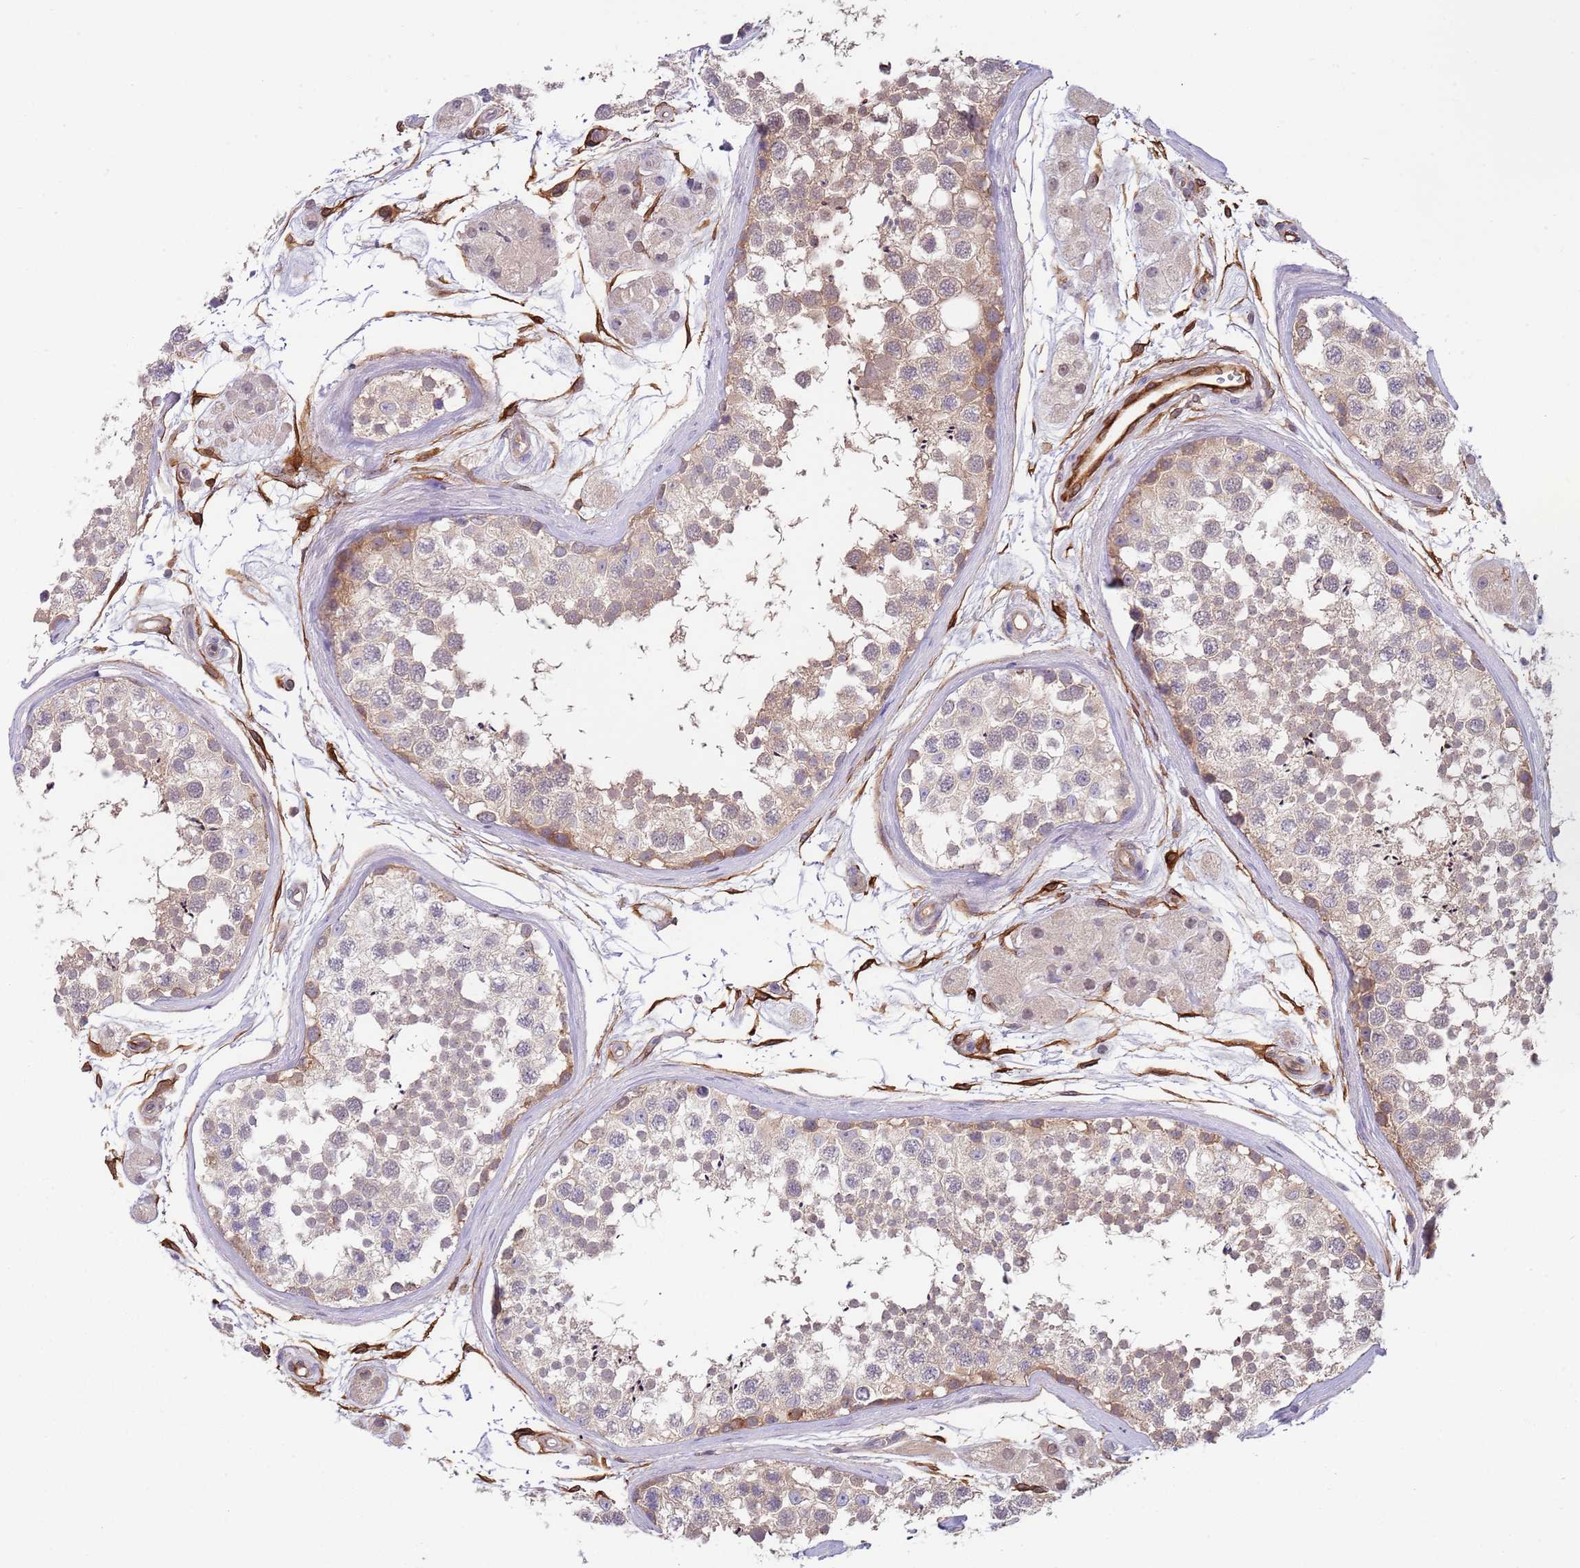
{"staining": {"intensity": "moderate", "quantity": "<25%", "location": "cytoplasmic/membranous"}, "tissue": "testis", "cell_type": "Cells in seminiferous ducts", "image_type": "normal", "snomed": [{"axis": "morphology", "description": "Normal tissue, NOS"}, {"axis": "topography", "description": "Testis"}], "caption": "Approximately <25% of cells in seminiferous ducts in normal testis exhibit moderate cytoplasmic/membranous protein staining as visualized by brown immunohistochemical staining.", "gene": "GSDMD", "patient": {"sex": "male", "age": 56}}